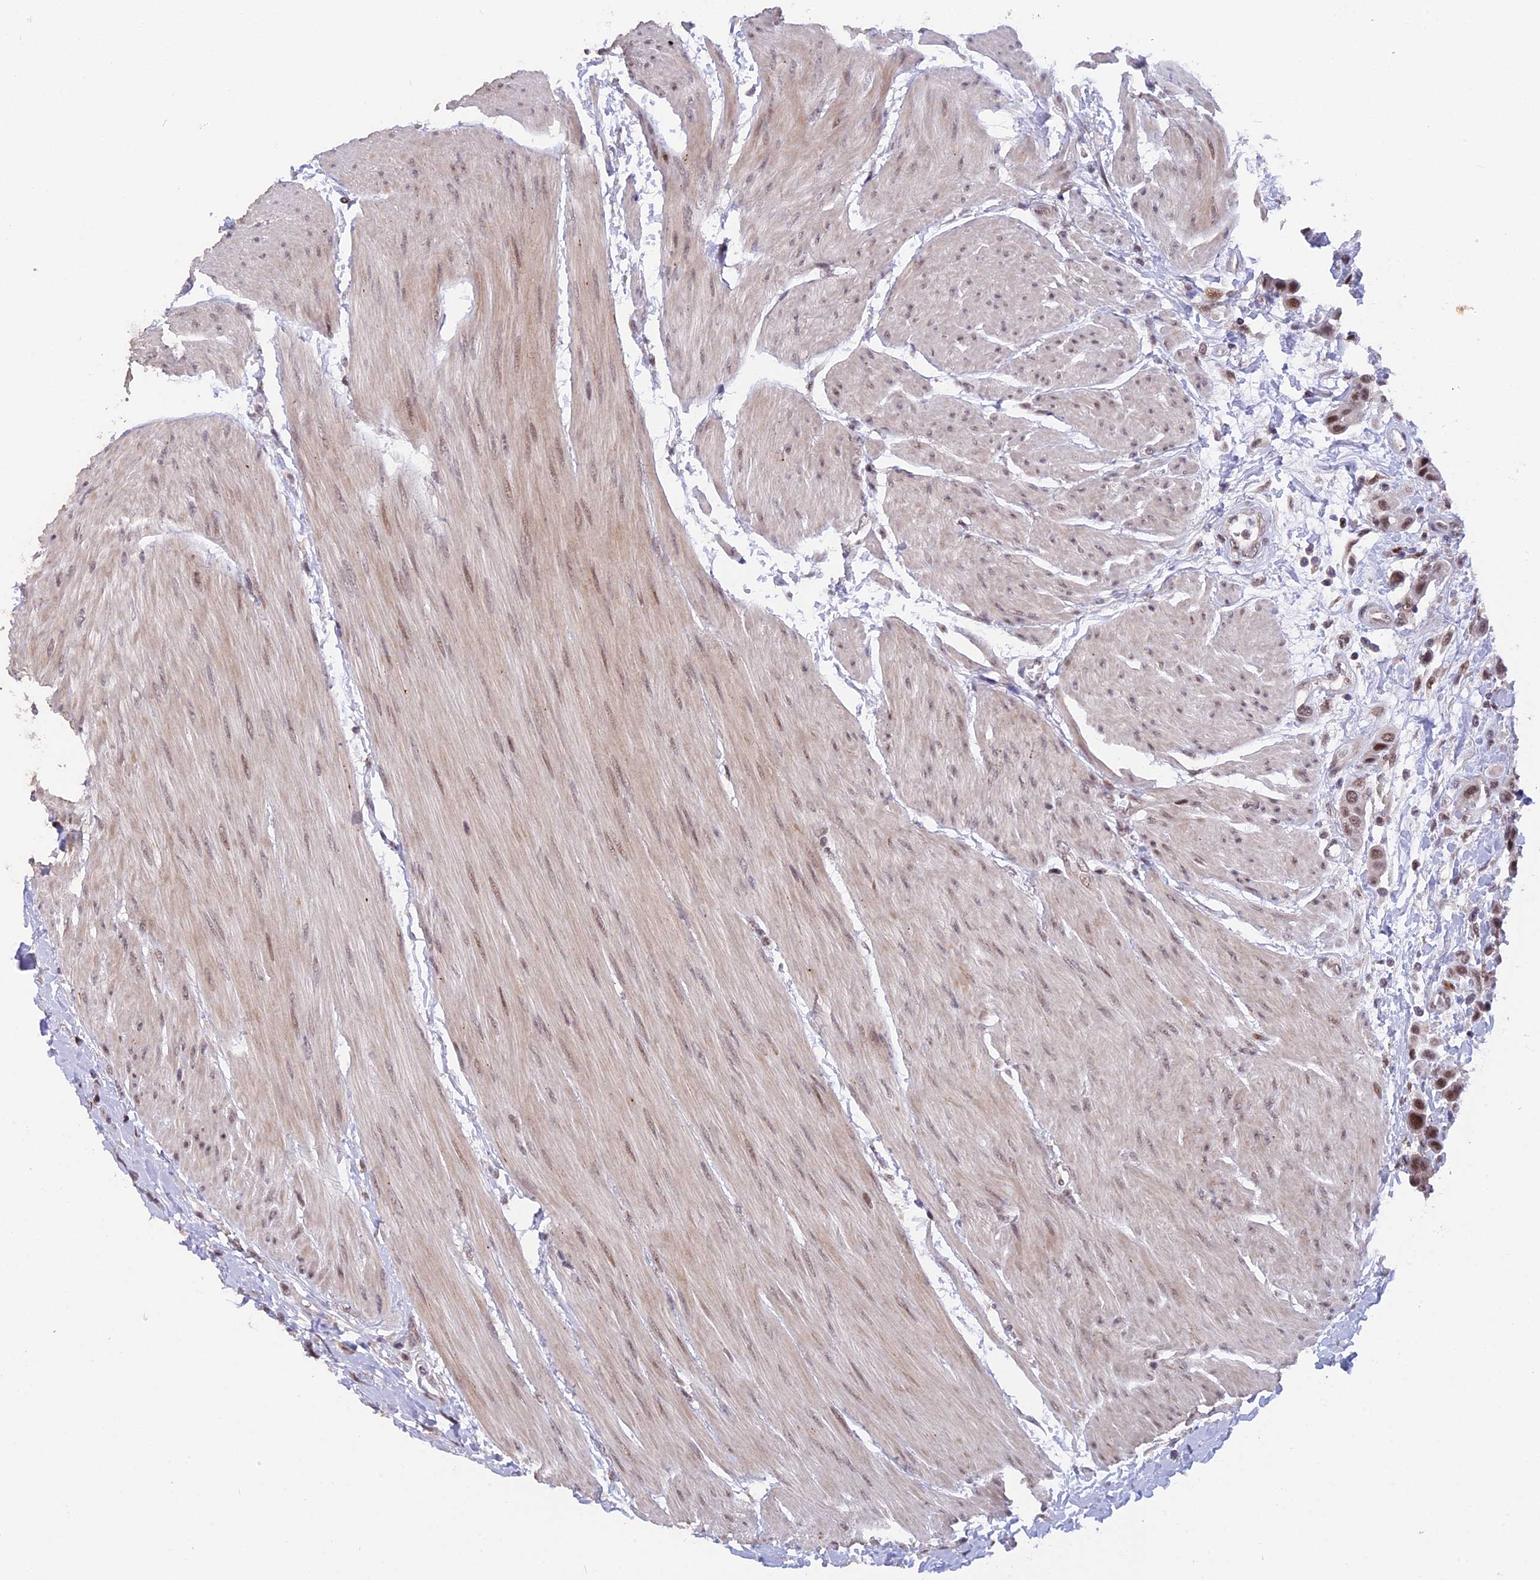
{"staining": {"intensity": "moderate", "quantity": ">75%", "location": "nuclear"}, "tissue": "urothelial cancer", "cell_type": "Tumor cells", "image_type": "cancer", "snomed": [{"axis": "morphology", "description": "Urothelial carcinoma, High grade"}, {"axis": "topography", "description": "Urinary bladder"}], "caption": "Immunohistochemistry (IHC) of urothelial cancer exhibits medium levels of moderate nuclear staining in about >75% of tumor cells.", "gene": "POLR2C", "patient": {"sex": "male", "age": 50}}